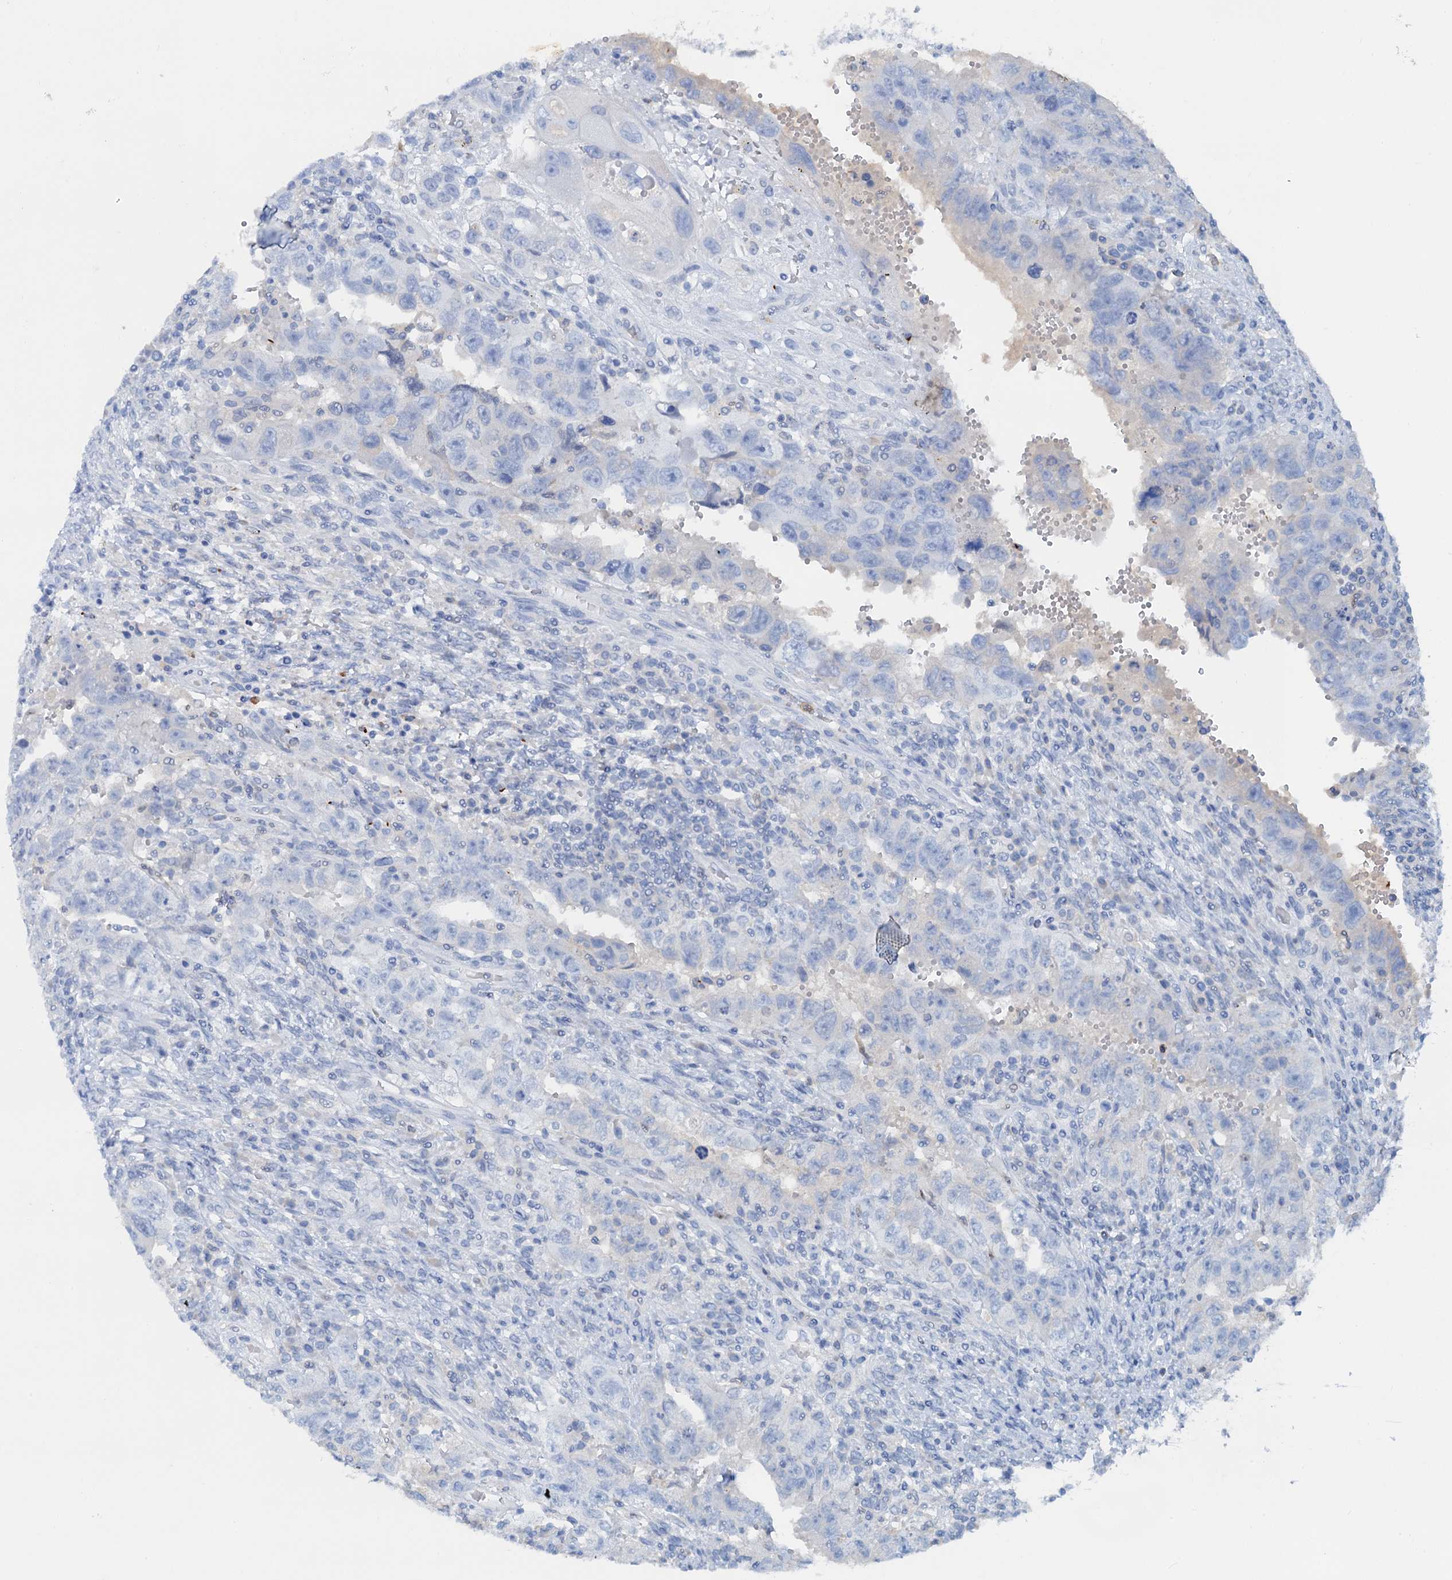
{"staining": {"intensity": "negative", "quantity": "none", "location": "none"}, "tissue": "testis cancer", "cell_type": "Tumor cells", "image_type": "cancer", "snomed": [{"axis": "morphology", "description": "Carcinoma, Embryonal, NOS"}, {"axis": "topography", "description": "Testis"}], "caption": "High power microscopy image of an immunohistochemistry histopathology image of testis cancer, revealing no significant expression in tumor cells.", "gene": "OTOA", "patient": {"sex": "male", "age": 26}}